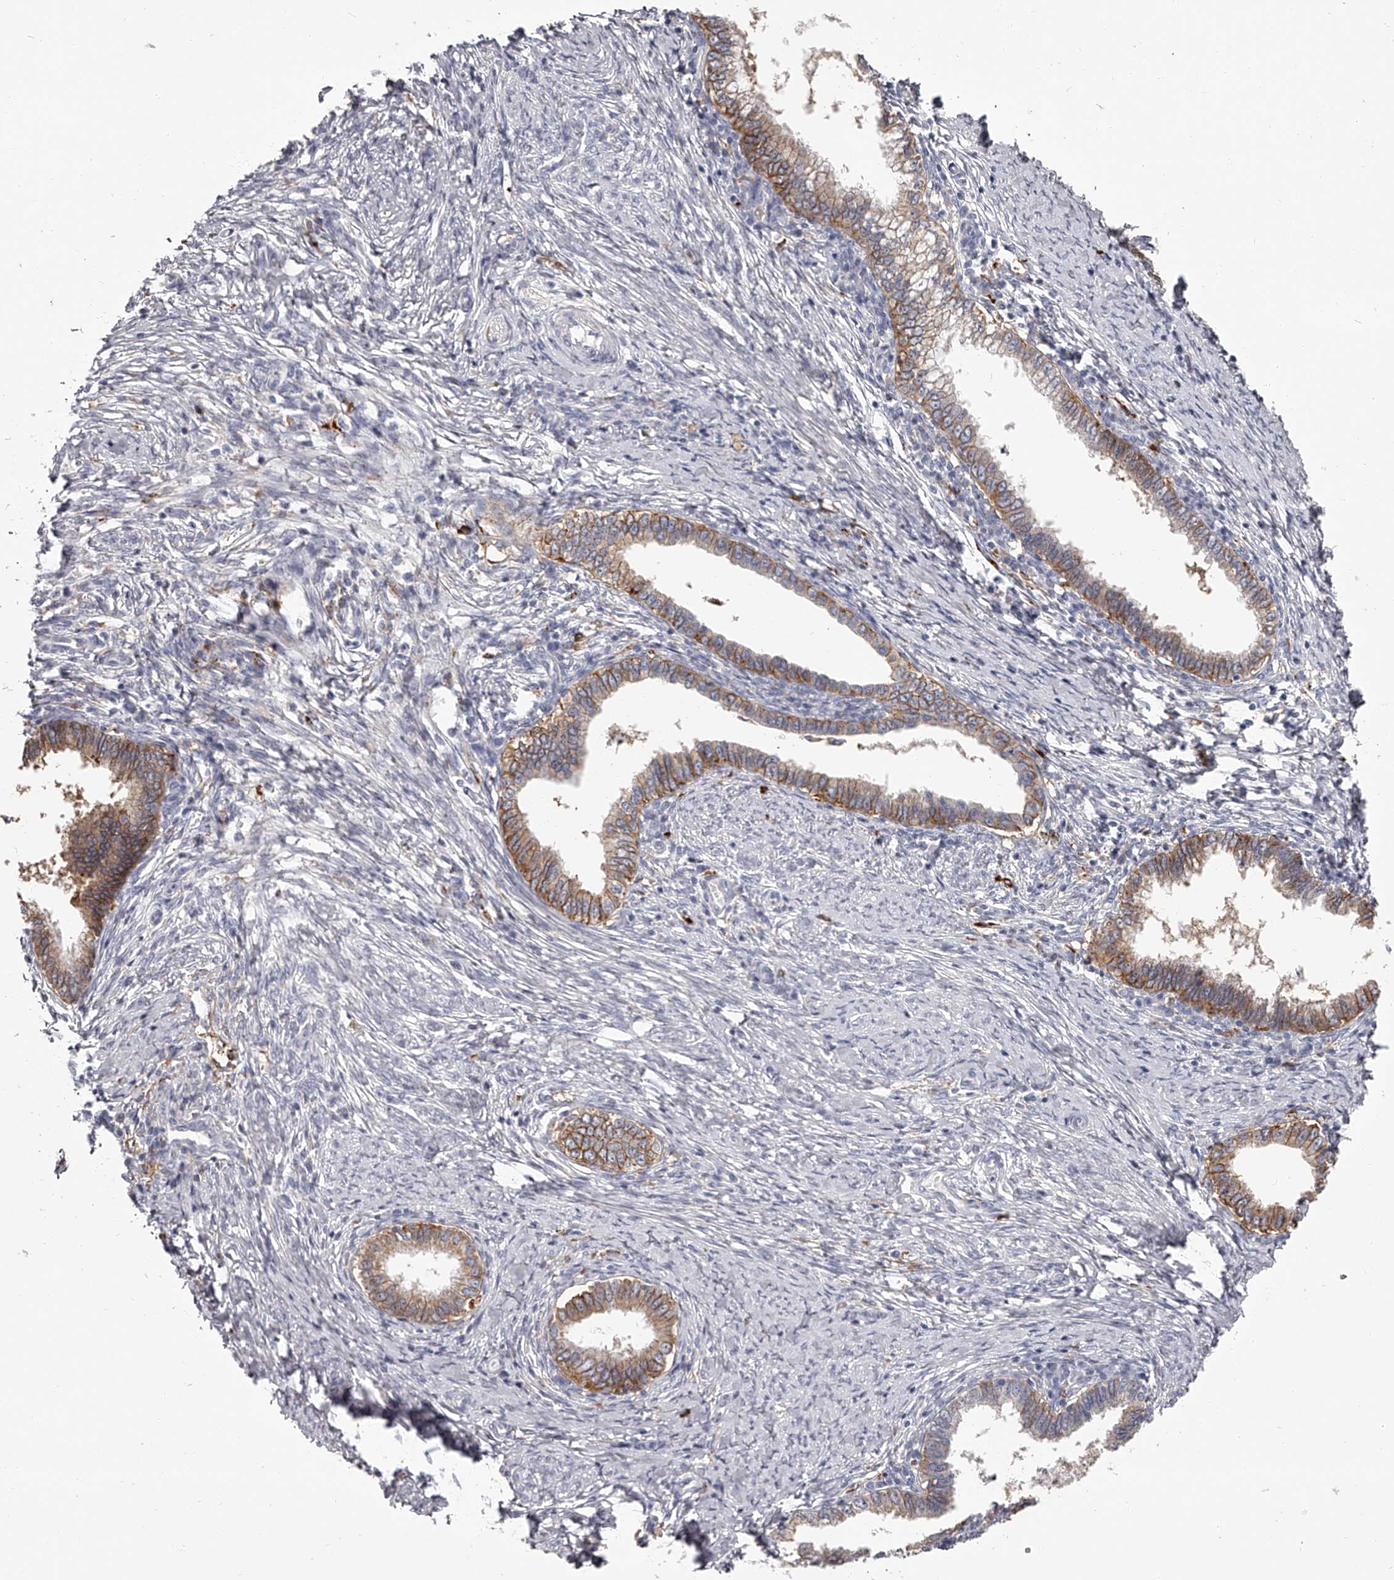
{"staining": {"intensity": "moderate", "quantity": ">75%", "location": "cytoplasmic/membranous"}, "tissue": "cervical cancer", "cell_type": "Tumor cells", "image_type": "cancer", "snomed": [{"axis": "morphology", "description": "Adenocarcinoma, NOS"}, {"axis": "topography", "description": "Cervix"}], "caption": "High-magnification brightfield microscopy of cervical cancer stained with DAB (3,3'-diaminobenzidine) (brown) and counterstained with hematoxylin (blue). tumor cells exhibit moderate cytoplasmic/membranous positivity is present in about>75% of cells. (IHC, brightfield microscopy, high magnification).", "gene": "PACSIN1", "patient": {"sex": "female", "age": 36}}